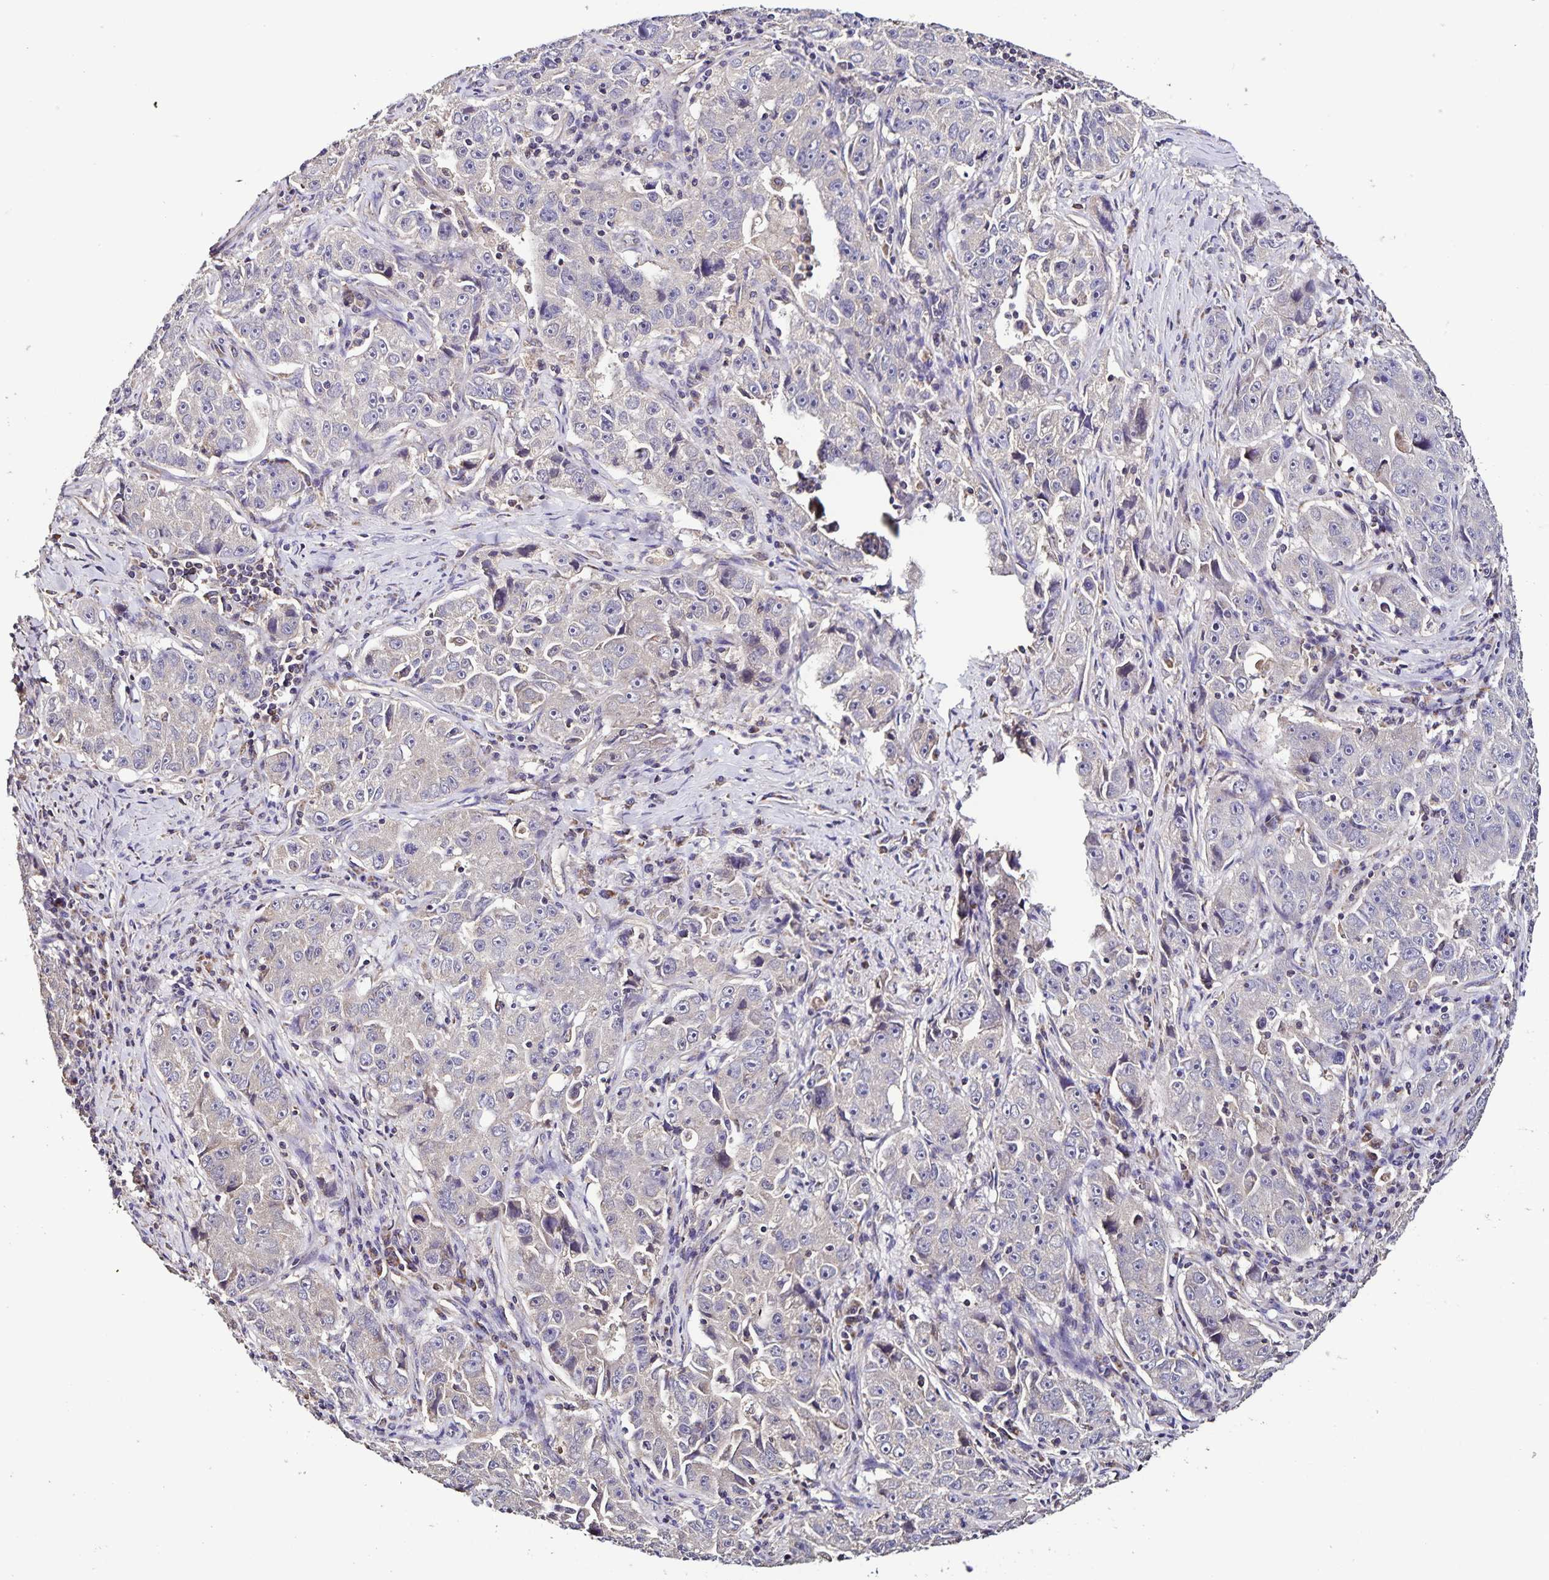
{"staining": {"intensity": "negative", "quantity": "none", "location": "none"}, "tissue": "lung cancer", "cell_type": "Tumor cells", "image_type": "cancer", "snomed": [{"axis": "morphology", "description": "Normal morphology"}, {"axis": "morphology", "description": "Adenocarcinoma, NOS"}, {"axis": "topography", "description": "Lymph node"}, {"axis": "topography", "description": "Lung"}], "caption": "Immunohistochemistry (IHC) of adenocarcinoma (lung) shows no expression in tumor cells.", "gene": "MAN1A1", "patient": {"sex": "female", "age": 57}}